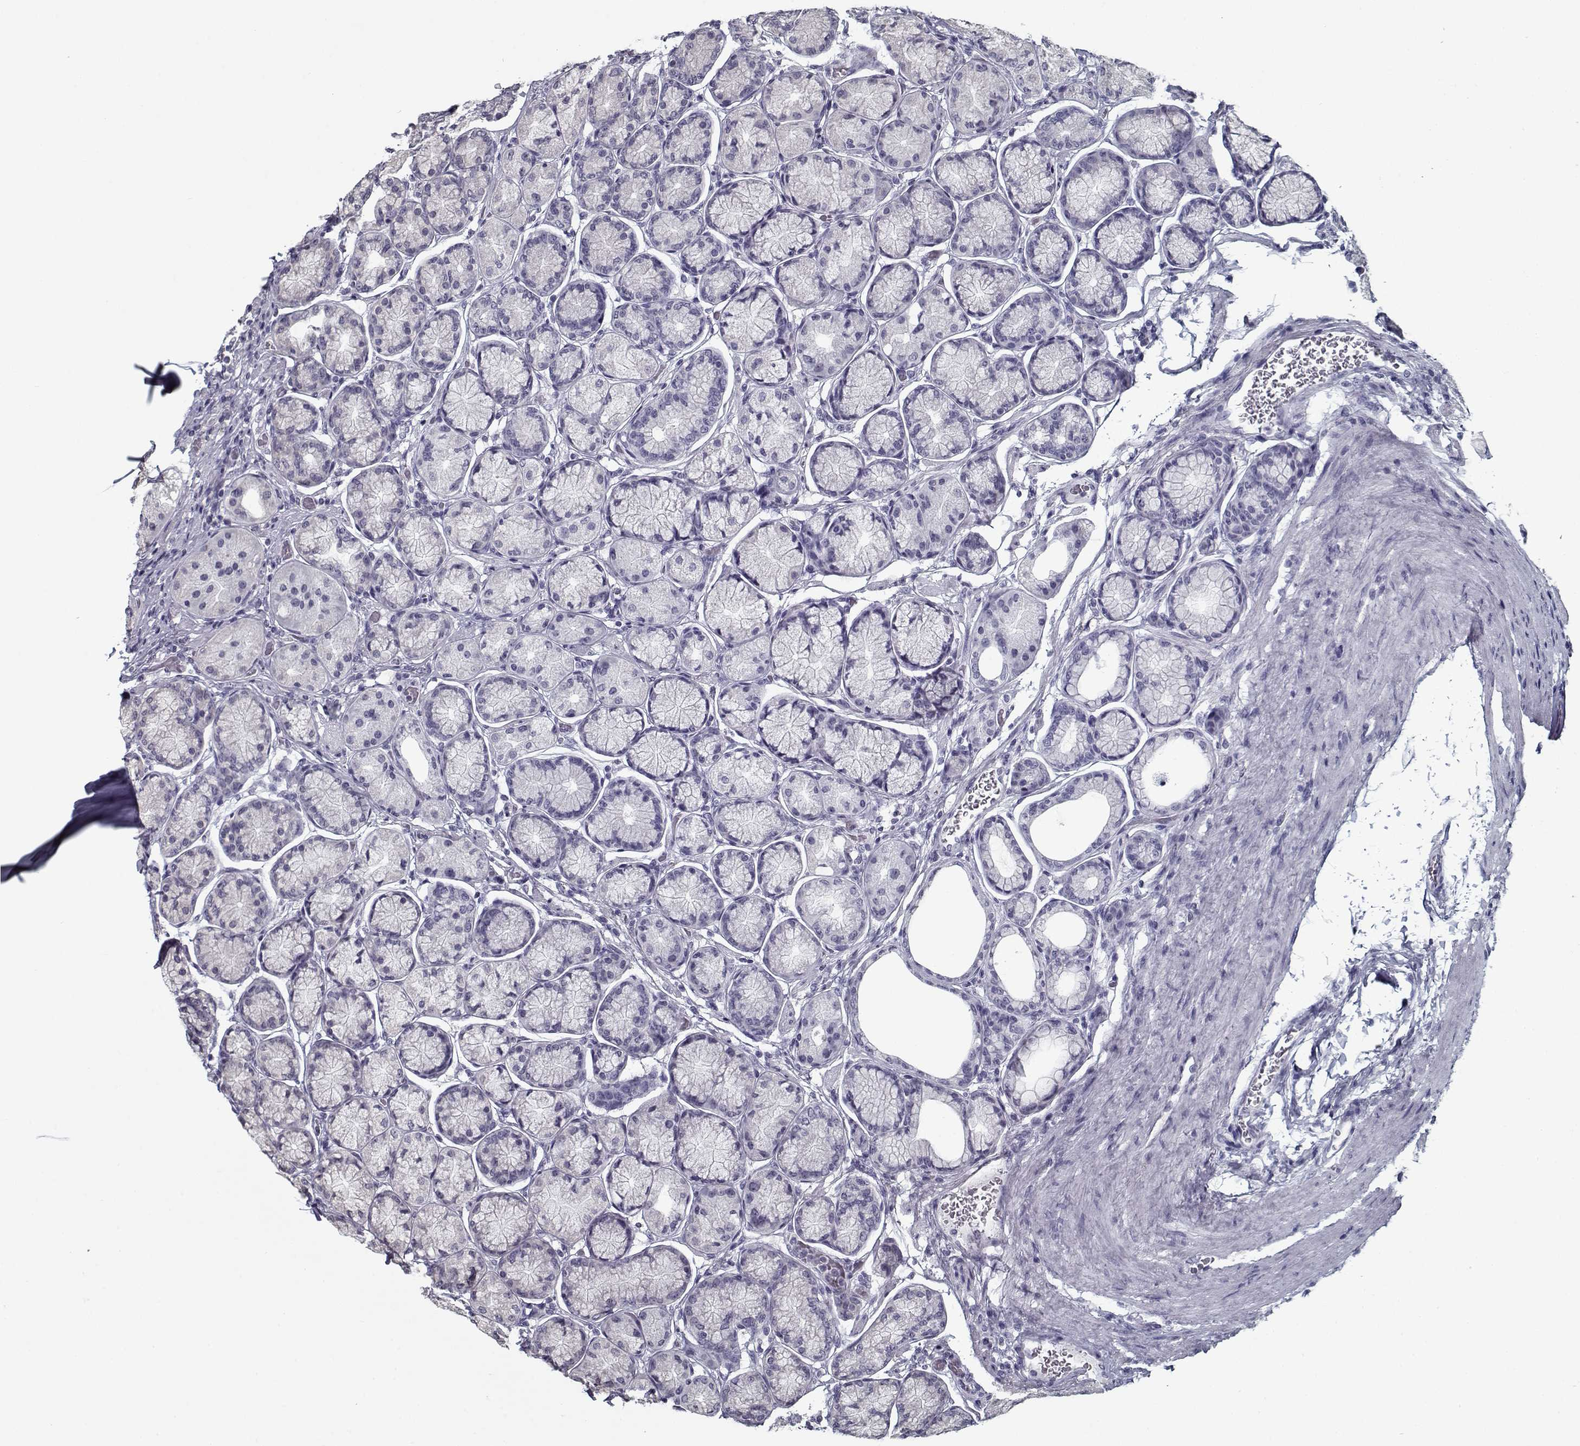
{"staining": {"intensity": "negative", "quantity": "none", "location": "none"}, "tissue": "stomach", "cell_type": "Glandular cells", "image_type": "normal", "snomed": [{"axis": "morphology", "description": "Normal tissue, NOS"}, {"axis": "morphology", "description": "Adenocarcinoma, NOS"}, {"axis": "morphology", "description": "Adenocarcinoma, High grade"}, {"axis": "topography", "description": "Stomach, upper"}, {"axis": "topography", "description": "Stomach"}], "caption": "The image demonstrates no staining of glandular cells in normal stomach.", "gene": "TESPA1", "patient": {"sex": "female", "age": 65}}